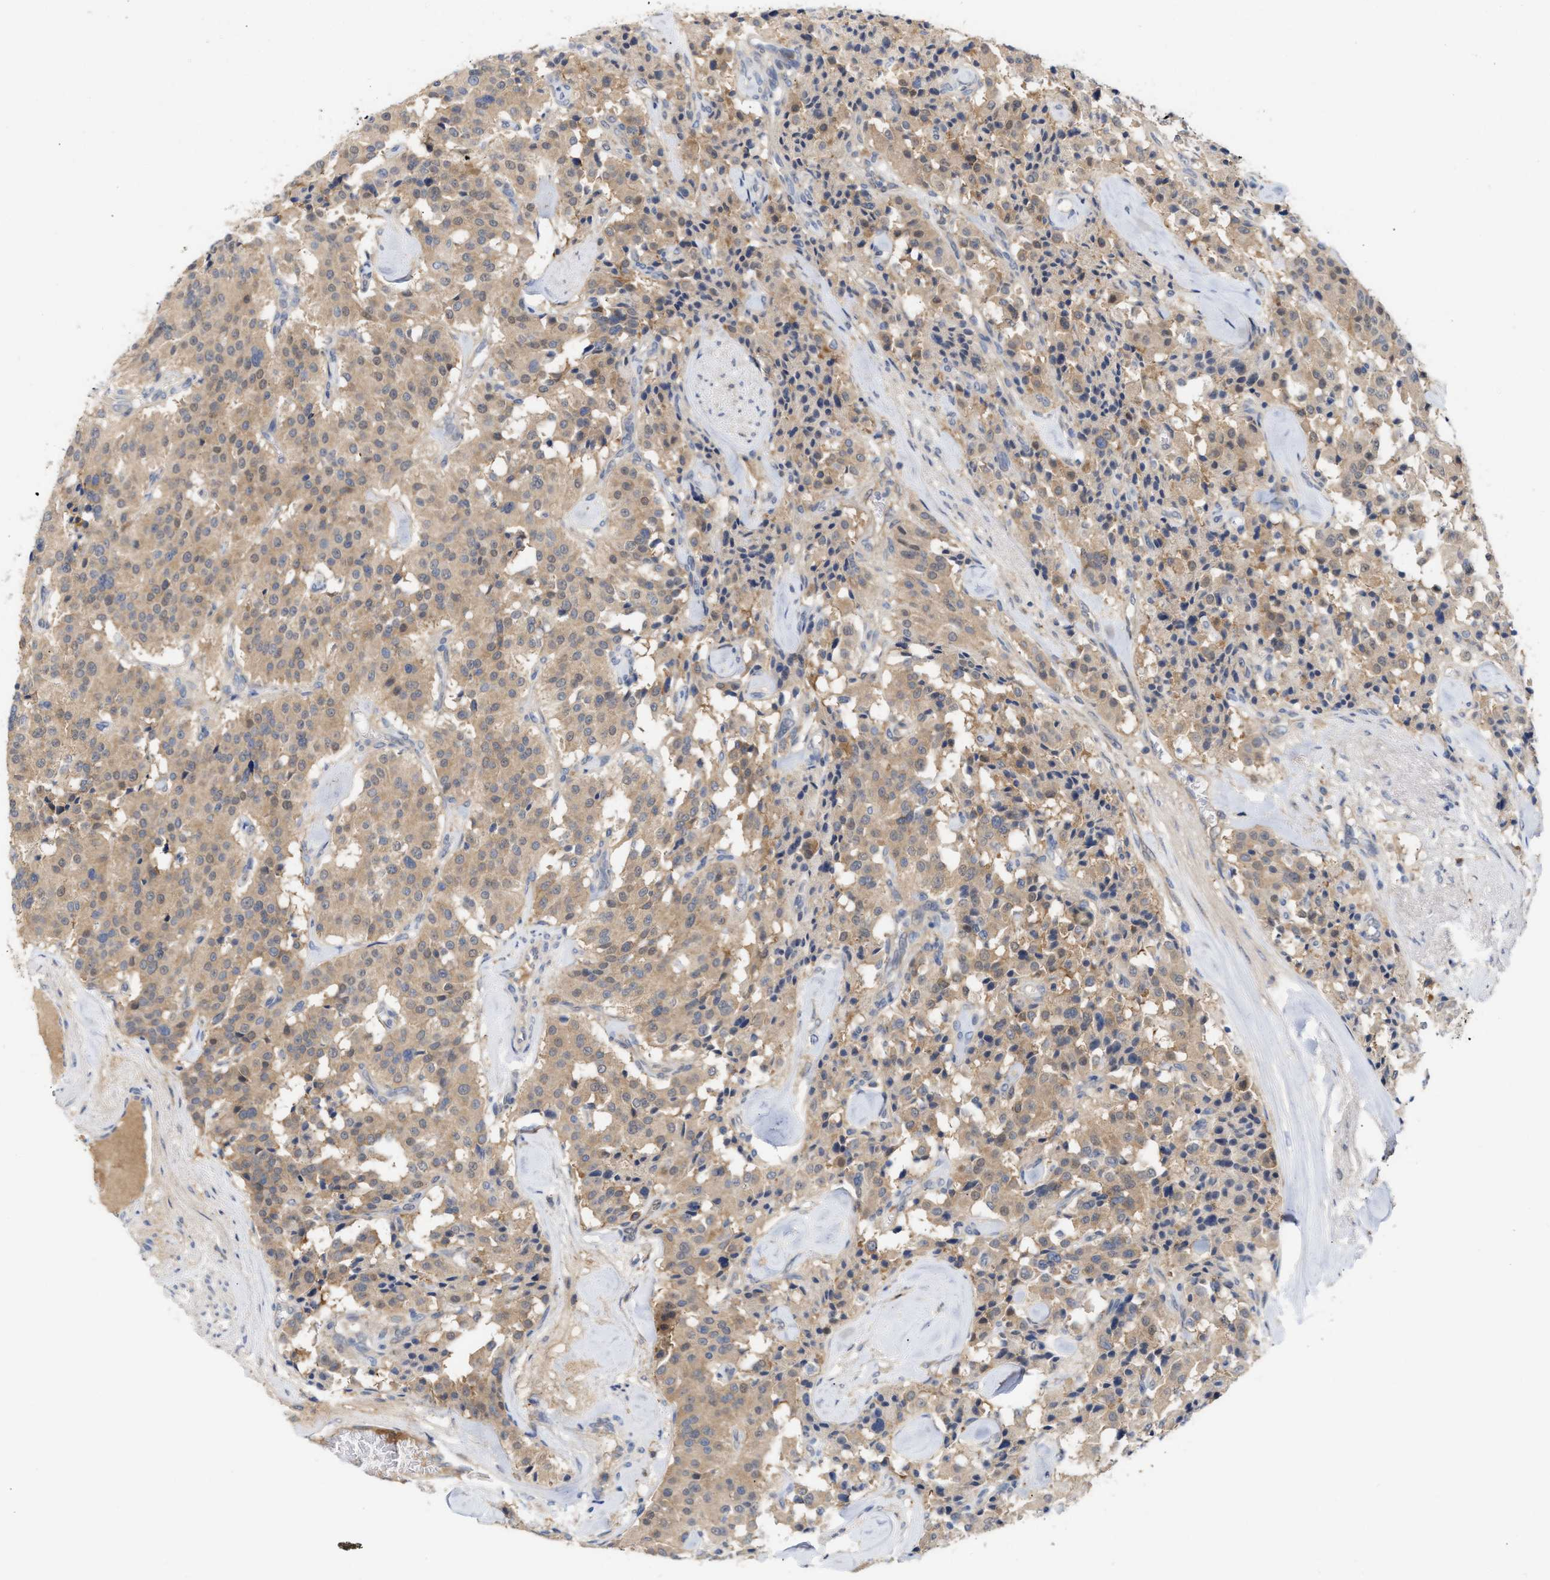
{"staining": {"intensity": "weak", "quantity": ">75%", "location": "cytoplasmic/membranous"}, "tissue": "carcinoid", "cell_type": "Tumor cells", "image_type": "cancer", "snomed": [{"axis": "morphology", "description": "Carcinoid, malignant, NOS"}, {"axis": "topography", "description": "Lung"}], "caption": "A brown stain labels weak cytoplasmic/membranous staining of a protein in malignant carcinoid tumor cells.", "gene": "BBLN", "patient": {"sex": "male", "age": 30}}